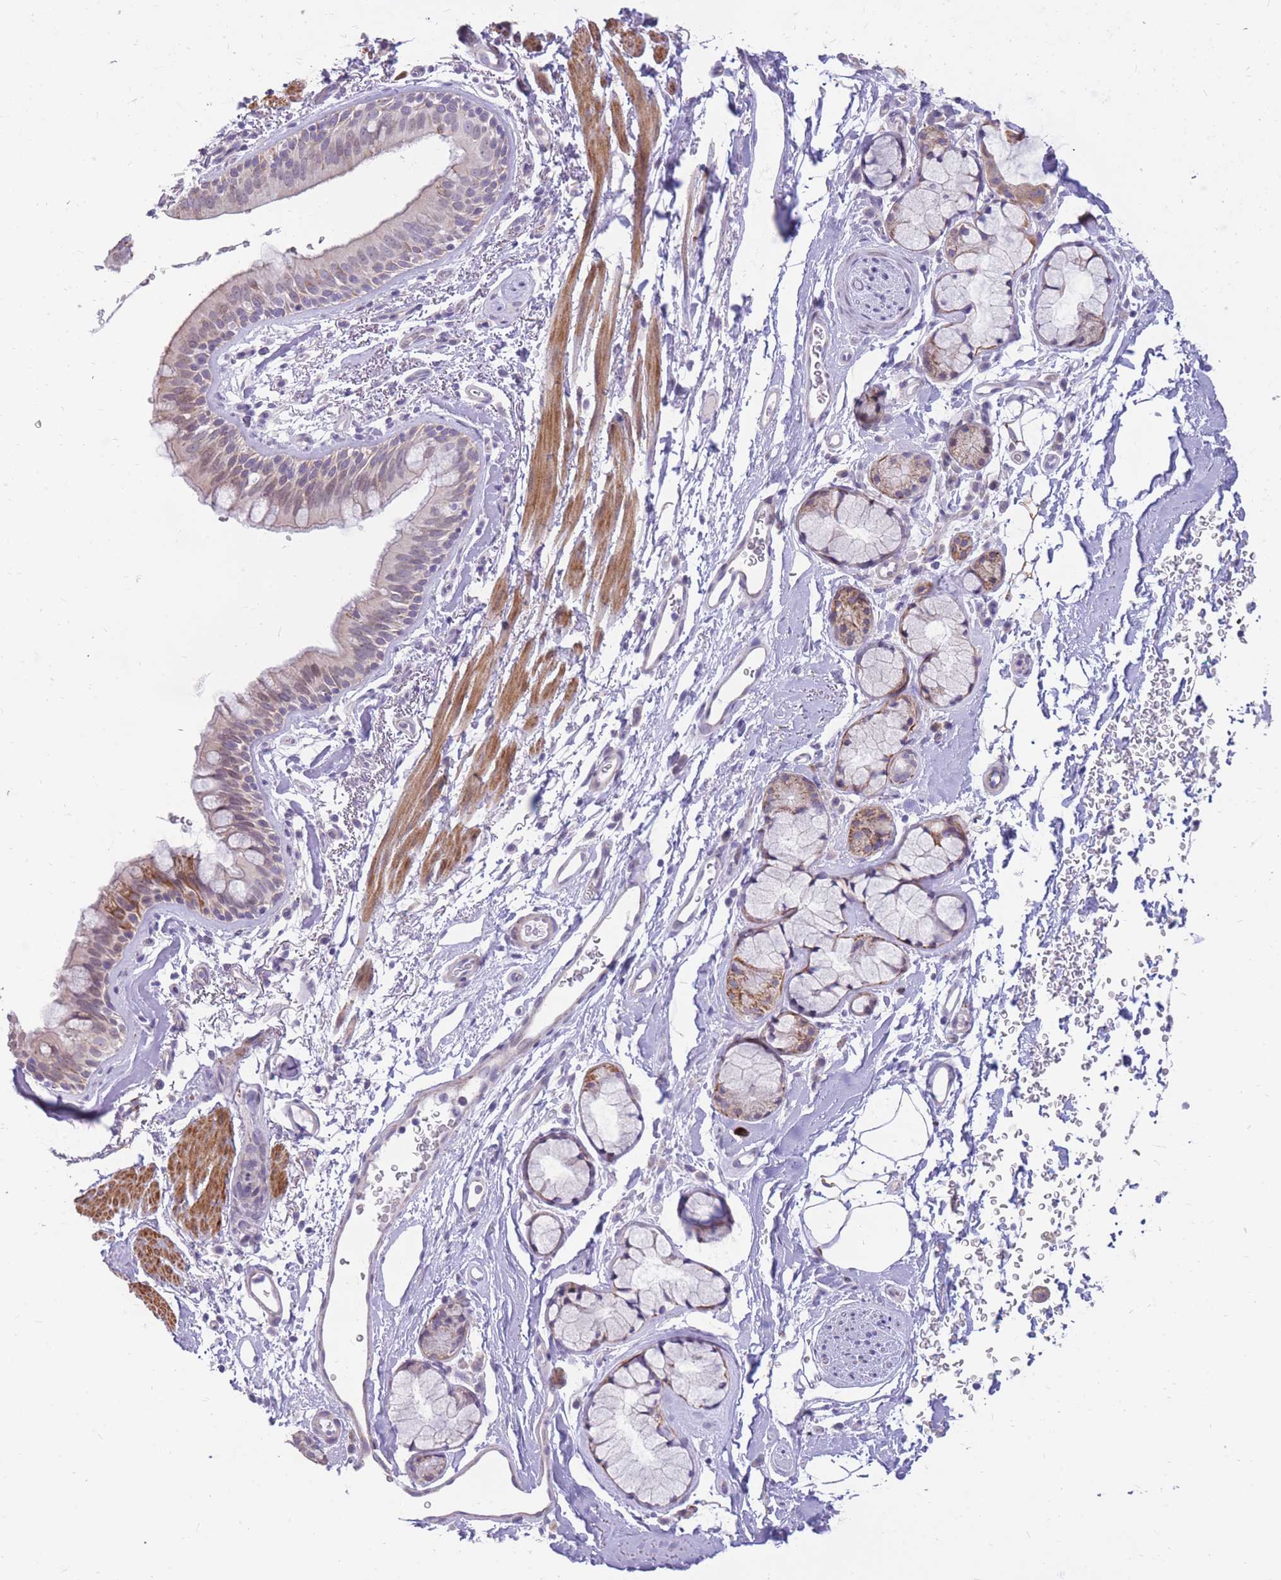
{"staining": {"intensity": "moderate", "quantity": "<25%", "location": "cytoplasmic/membranous"}, "tissue": "adipose tissue", "cell_type": "Adipocytes", "image_type": "normal", "snomed": [{"axis": "morphology", "description": "Normal tissue, NOS"}, {"axis": "topography", "description": "Cartilage tissue"}, {"axis": "topography", "description": "Bronchus"}], "caption": "Immunohistochemistry photomicrograph of unremarkable adipose tissue stained for a protein (brown), which exhibits low levels of moderate cytoplasmic/membranous staining in about <25% of adipocytes.", "gene": "RNF170", "patient": {"sex": "female", "age": 72}}